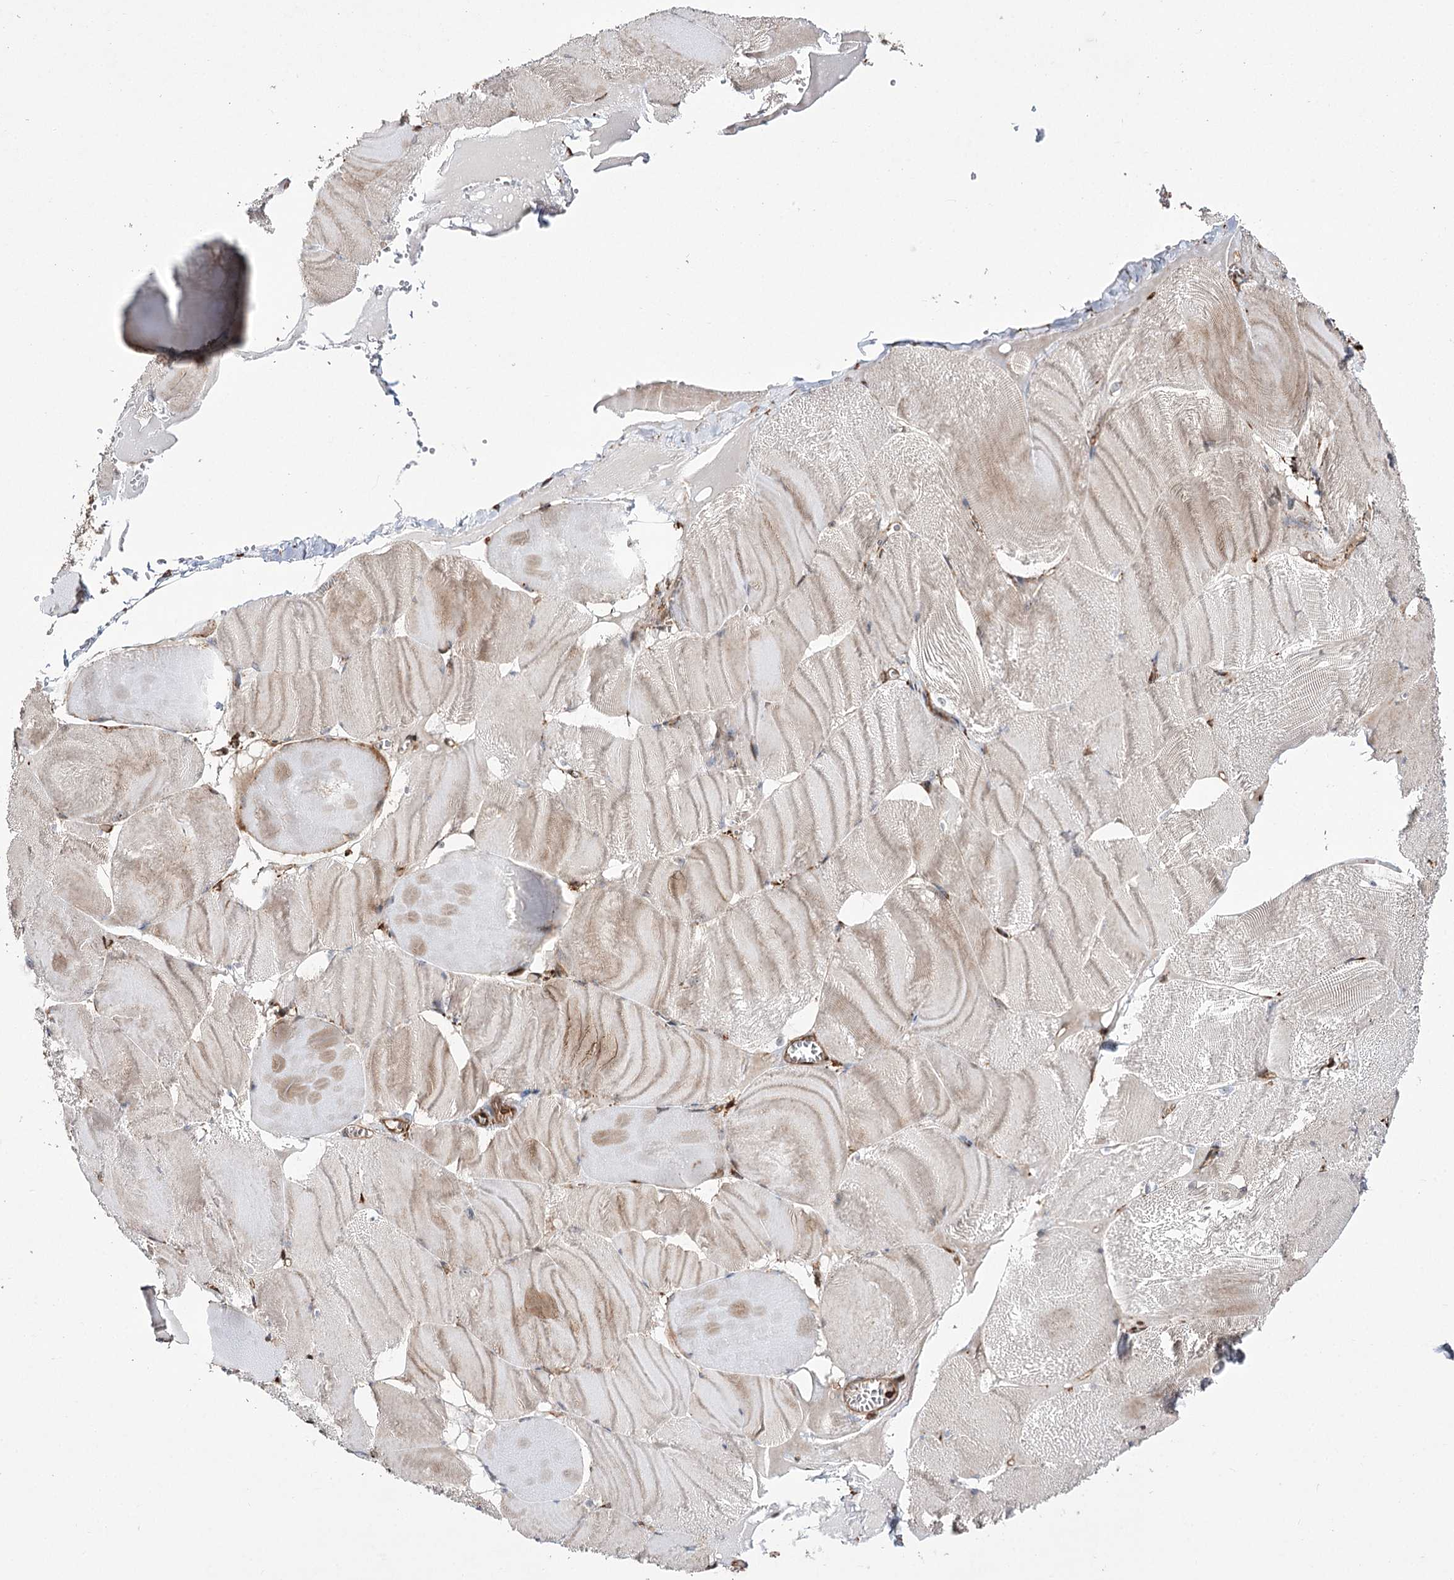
{"staining": {"intensity": "weak", "quantity": "<25%", "location": "cytoplasmic/membranous"}, "tissue": "skeletal muscle", "cell_type": "Myocytes", "image_type": "normal", "snomed": [{"axis": "morphology", "description": "Normal tissue, NOS"}, {"axis": "morphology", "description": "Basal cell carcinoma"}, {"axis": "topography", "description": "Skeletal muscle"}], "caption": "This is a micrograph of IHC staining of normal skeletal muscle, which shows no positivity in myocytes. The staining was performed using DAB to visualize the protein expression in brown, while the nuclei were stained in blue with hematoxylin (Magnification: 20x).", "gene": "FANCL", "patient": {"sex": "female", "age": 64}}